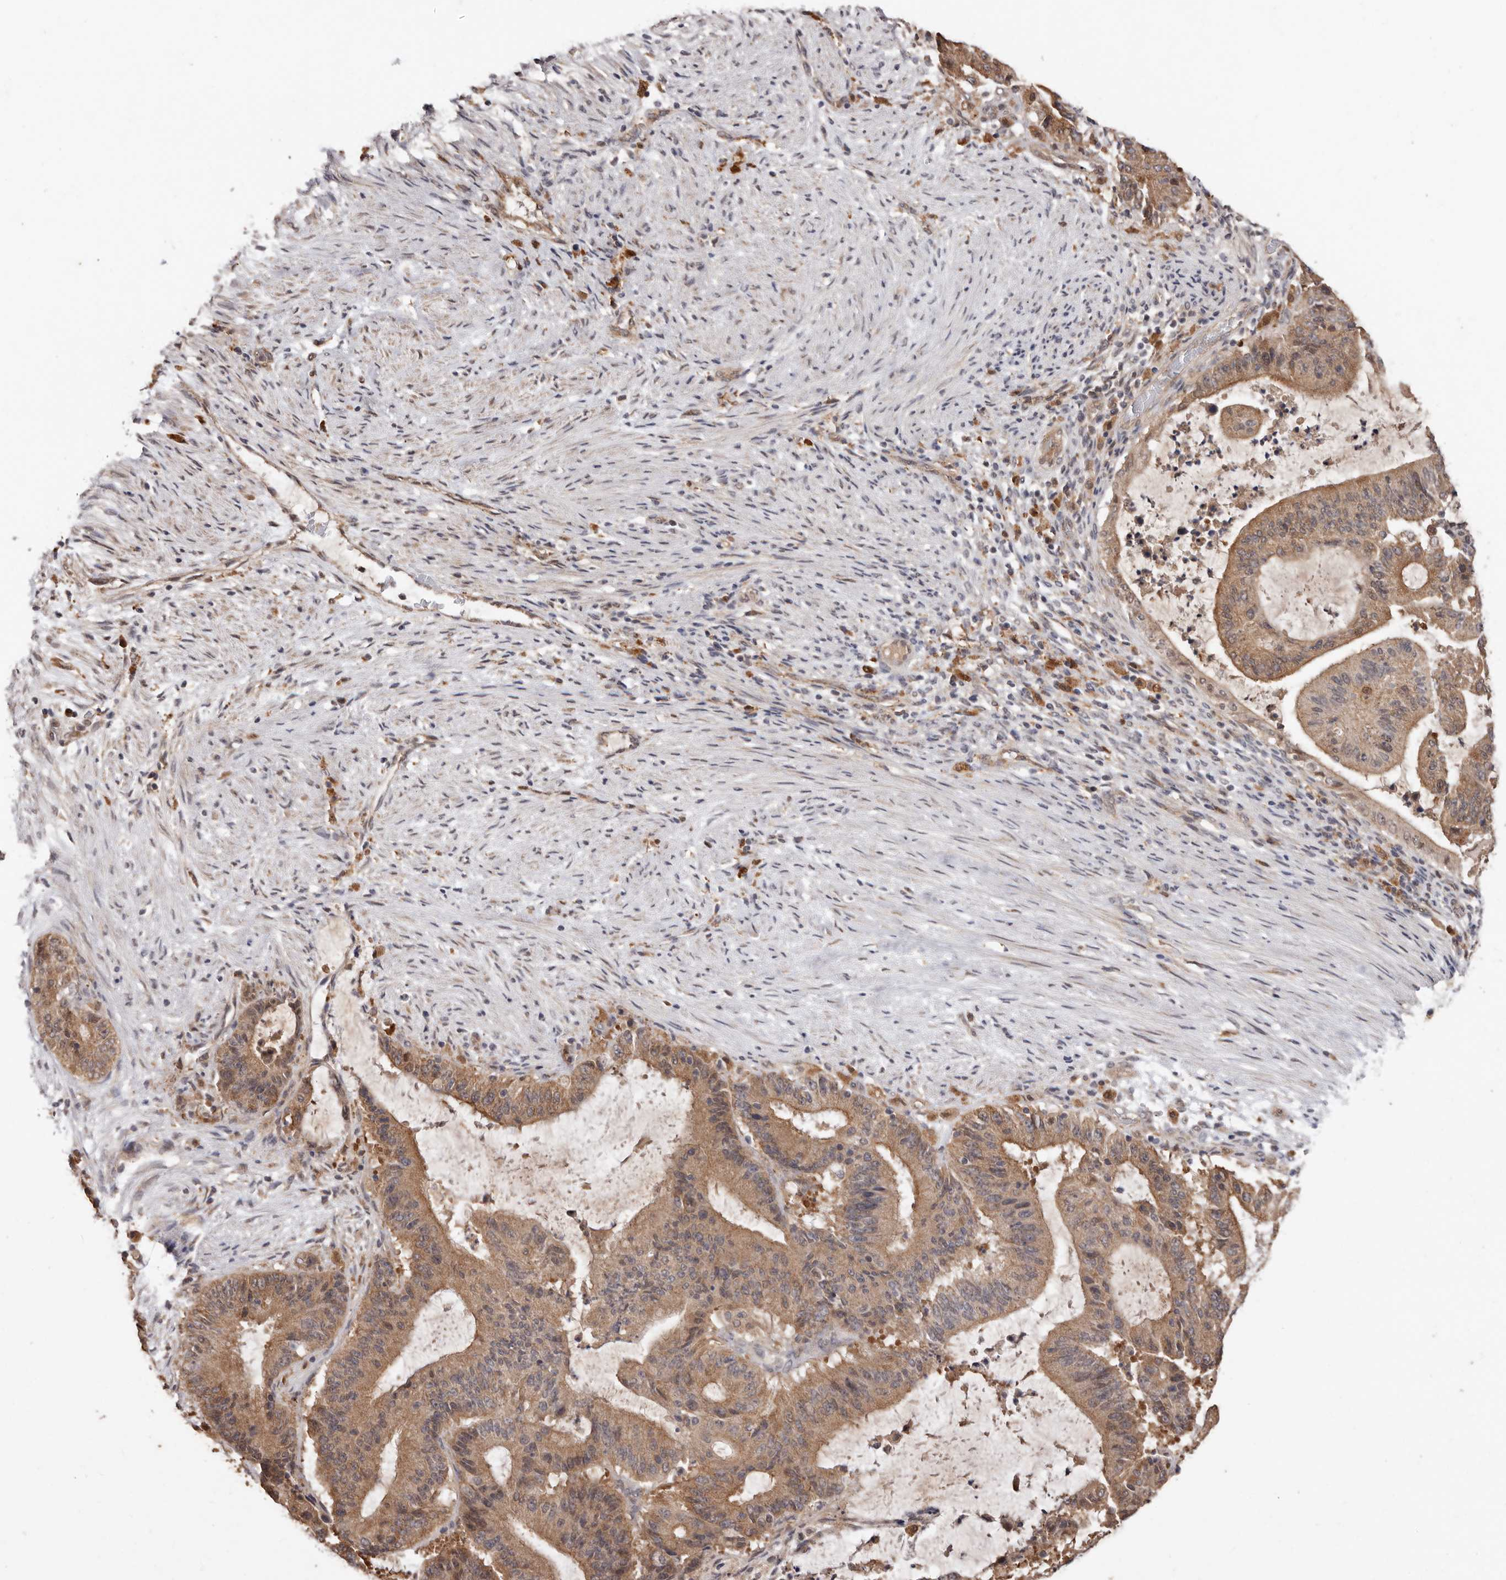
{"staining": {"intensity": "moderate", "quantity": ">75%", "location": "cytoplasmic/membranous"}, "tissue": "liver cancer", "cell_type": "Tumor cells", "image_type": "cancer", "snomed": [{"axis": "morphology", "description": "Normal tissue, NOS"}, {"axis": "morphology", "description": "Cholangiocarcinoma"}, {"axis": "topography", "description": "Liver"}, {"axis": "topography", "description": "Peripheral nerve tissue"}], "caption": "Liver cancer stained for a protein displays moderate cytoplasmic/membranous positivity in tumor cells.", "gene": "RSPO2", "patient": {"sex": "female", "age": 73}}